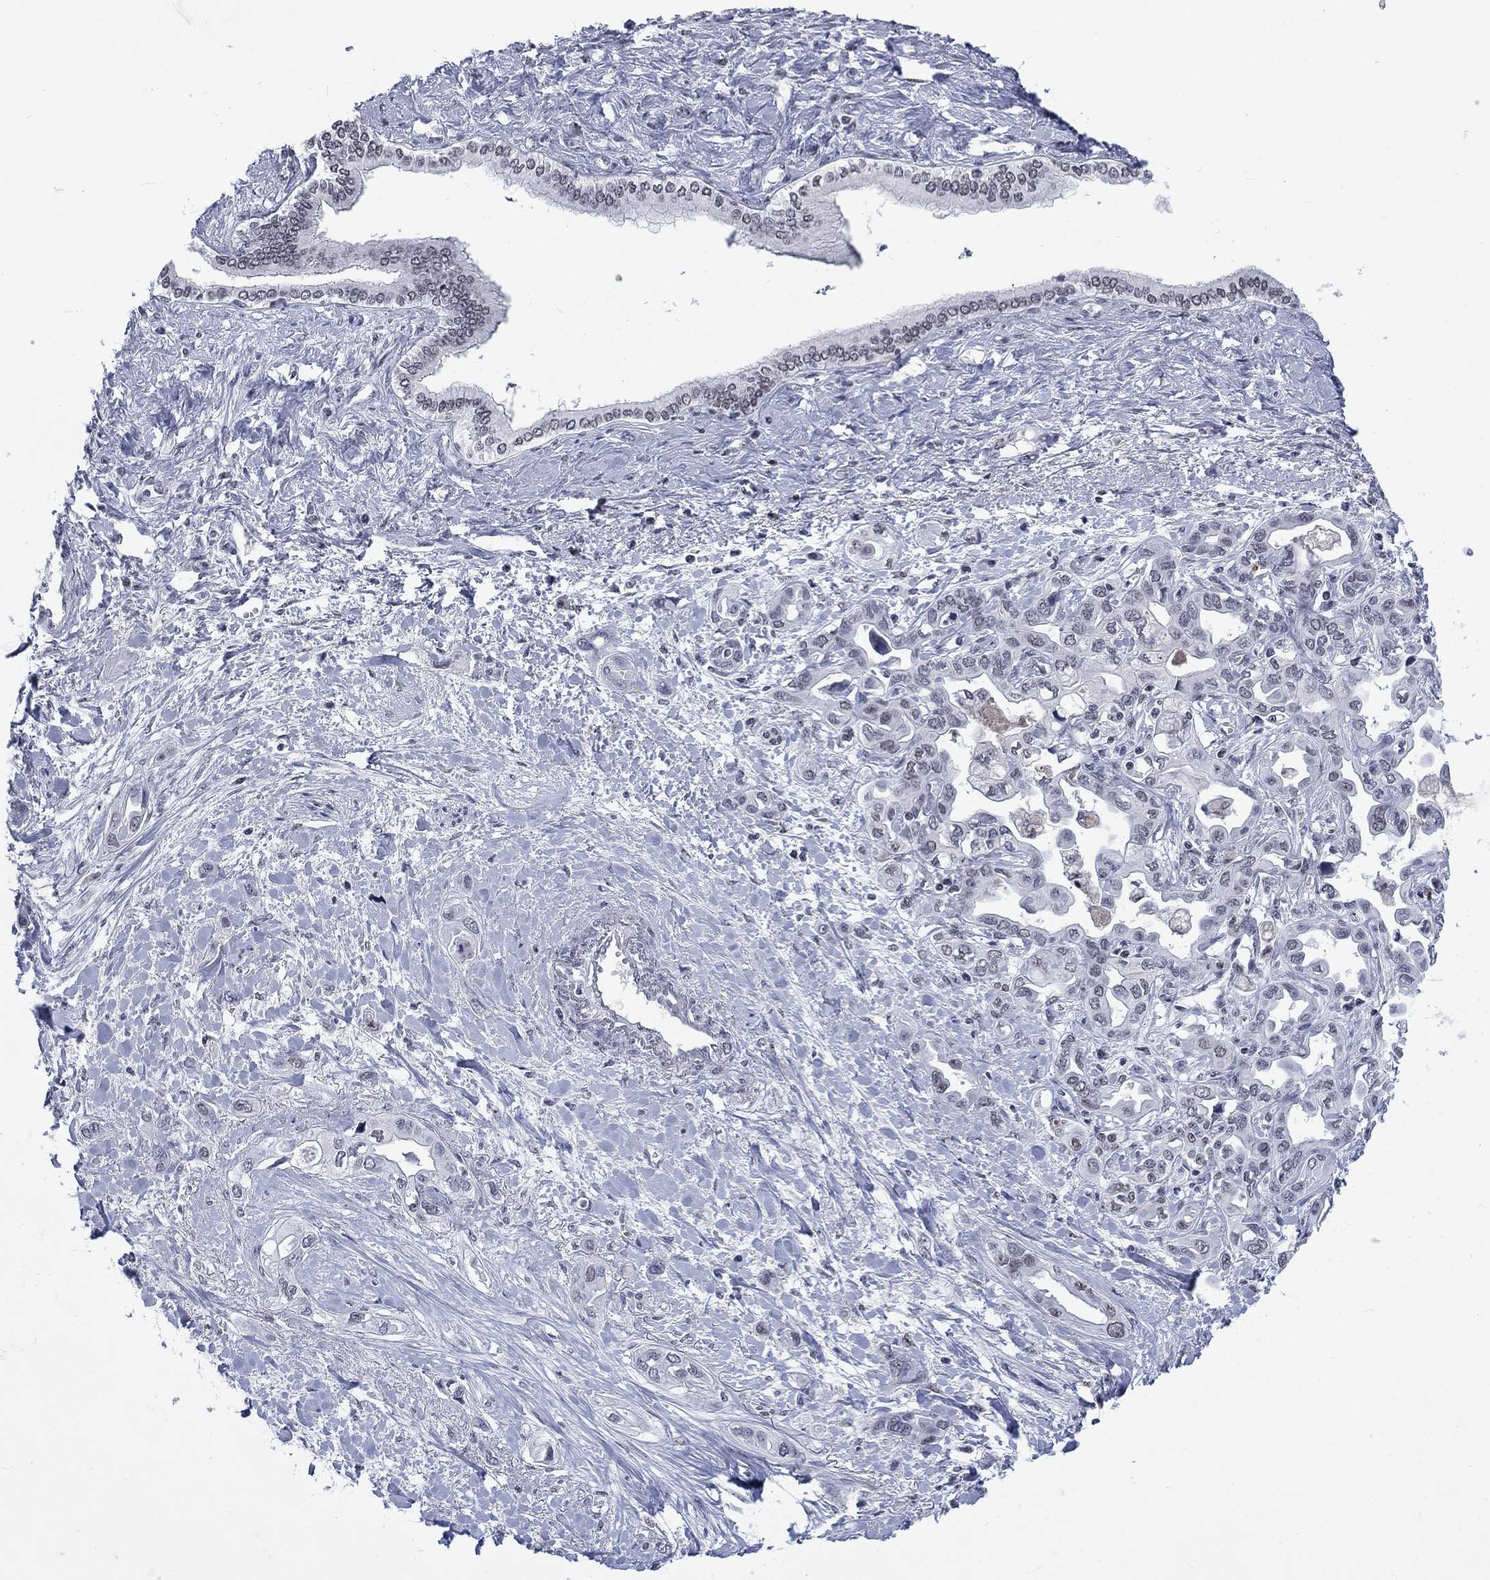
{"staining": {"intensity": "negative", "quantity": "none", "location": "none"}, "tissue": "liver cancer", "cell_type": "Tumor cells", "image_type": "cancer", "snomed": [{"axis": "morphology", "description": "Cholangiocarcinoma"}, {"axis": "topography", "description": "Liver"}], "caption": "This is an IHC photomicrograph of human liver cholangiocarcinoma. There is no positivity in tumor cells.", "gene": "CSRNP3", "patient": {"sex": "female", "age": 64}}